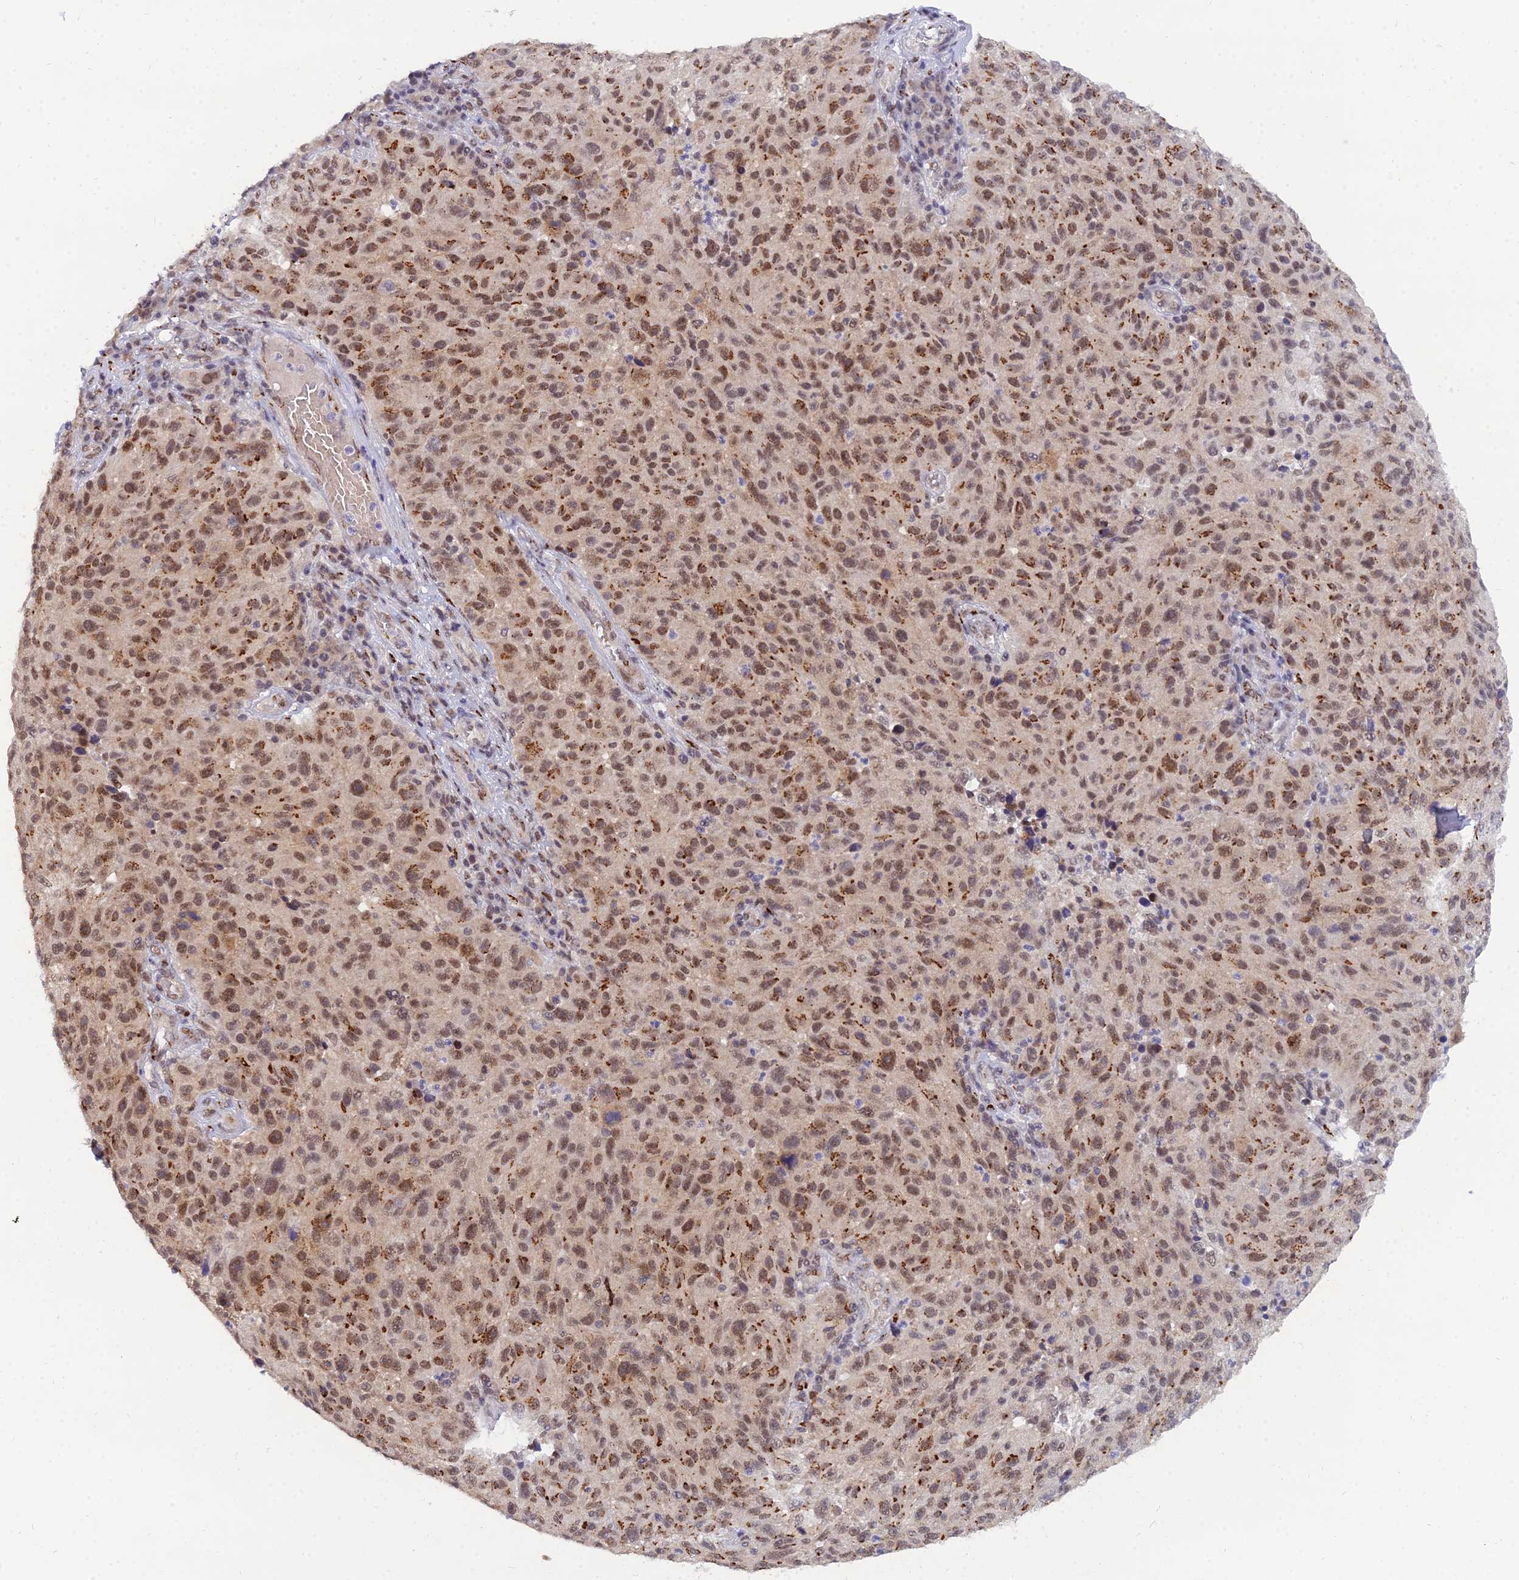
{"staining": {"intensity": "moderate", "quantity": ">75%", "location": "cytoplasmic/membranous,nuclear"}, "tissue": "melanoma", "cell_type": "Tumor cells", "image_type": "cancer", "snomed": [{"axis": "morphology", "description": "Malignant melanoma, NOS"}, {"axis": "topography", "description": "Skin"}], "caption": "A medium amount of moderate cytoplasmic/membranous and nuclear staining is appreciated in approximately >75% of tumor cells in malignant melanoma tissue.", "gene": "THOC3", "patient": {"sex": "male", "age": 53}}